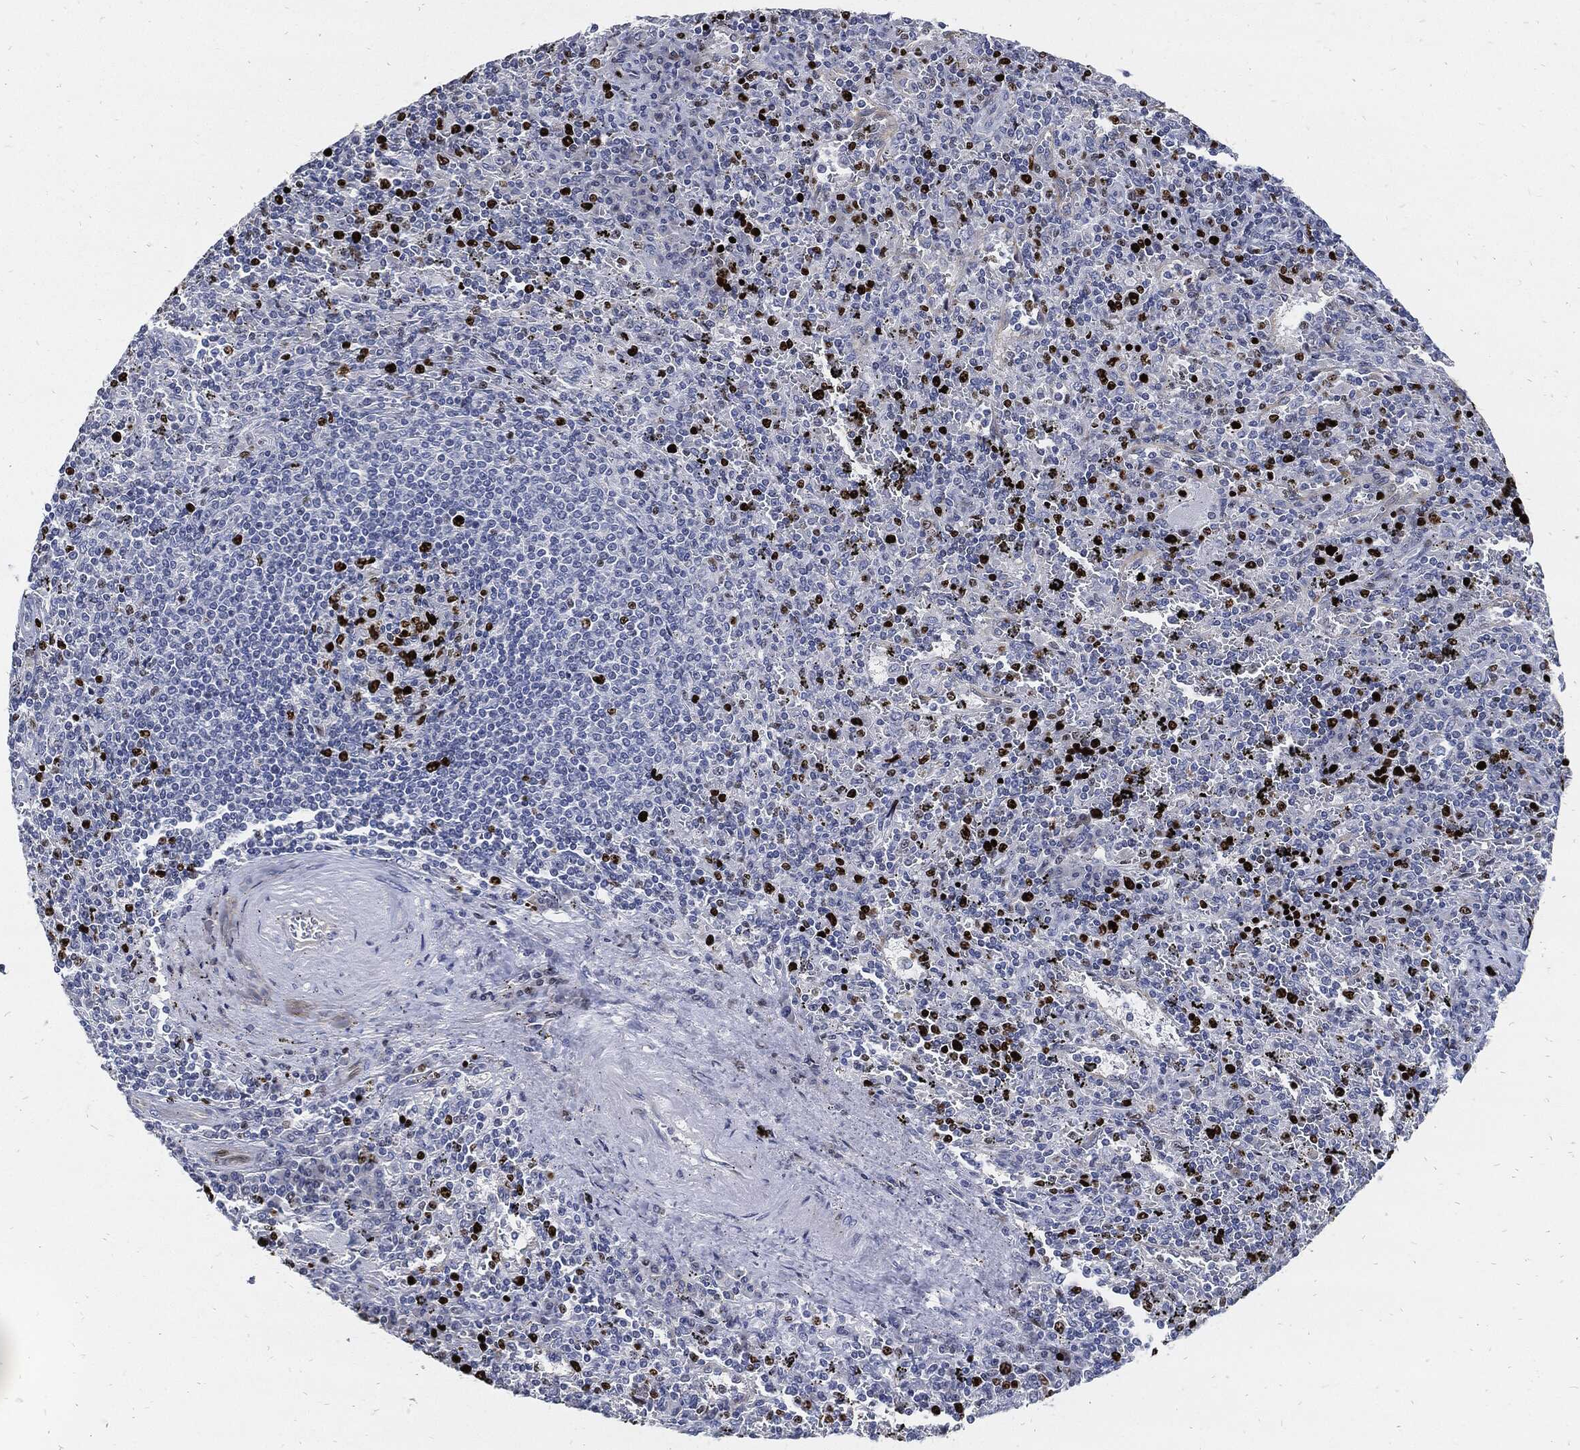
{"staining": {"intensity": "strong", "quantity": "<25%", "location": "nuclear"}, "tissue": "lymphoma", "cell_type": "Tumor cells", "image_type": "cancer", "snomed": [{"axis": "morphology", "description": "Malignant lymphoma, non-Hodgkin's type, Low grade"}, {"axis": "topography", "description": "Spleen"}], "caption": "Immunohistochemistry (DAB) staining of human lymphoma displays strong nuclear protein staining in approximately <25% of tumor cells.", "gene": "MKI67", "patient": {"sex": "male", "age": 62}}